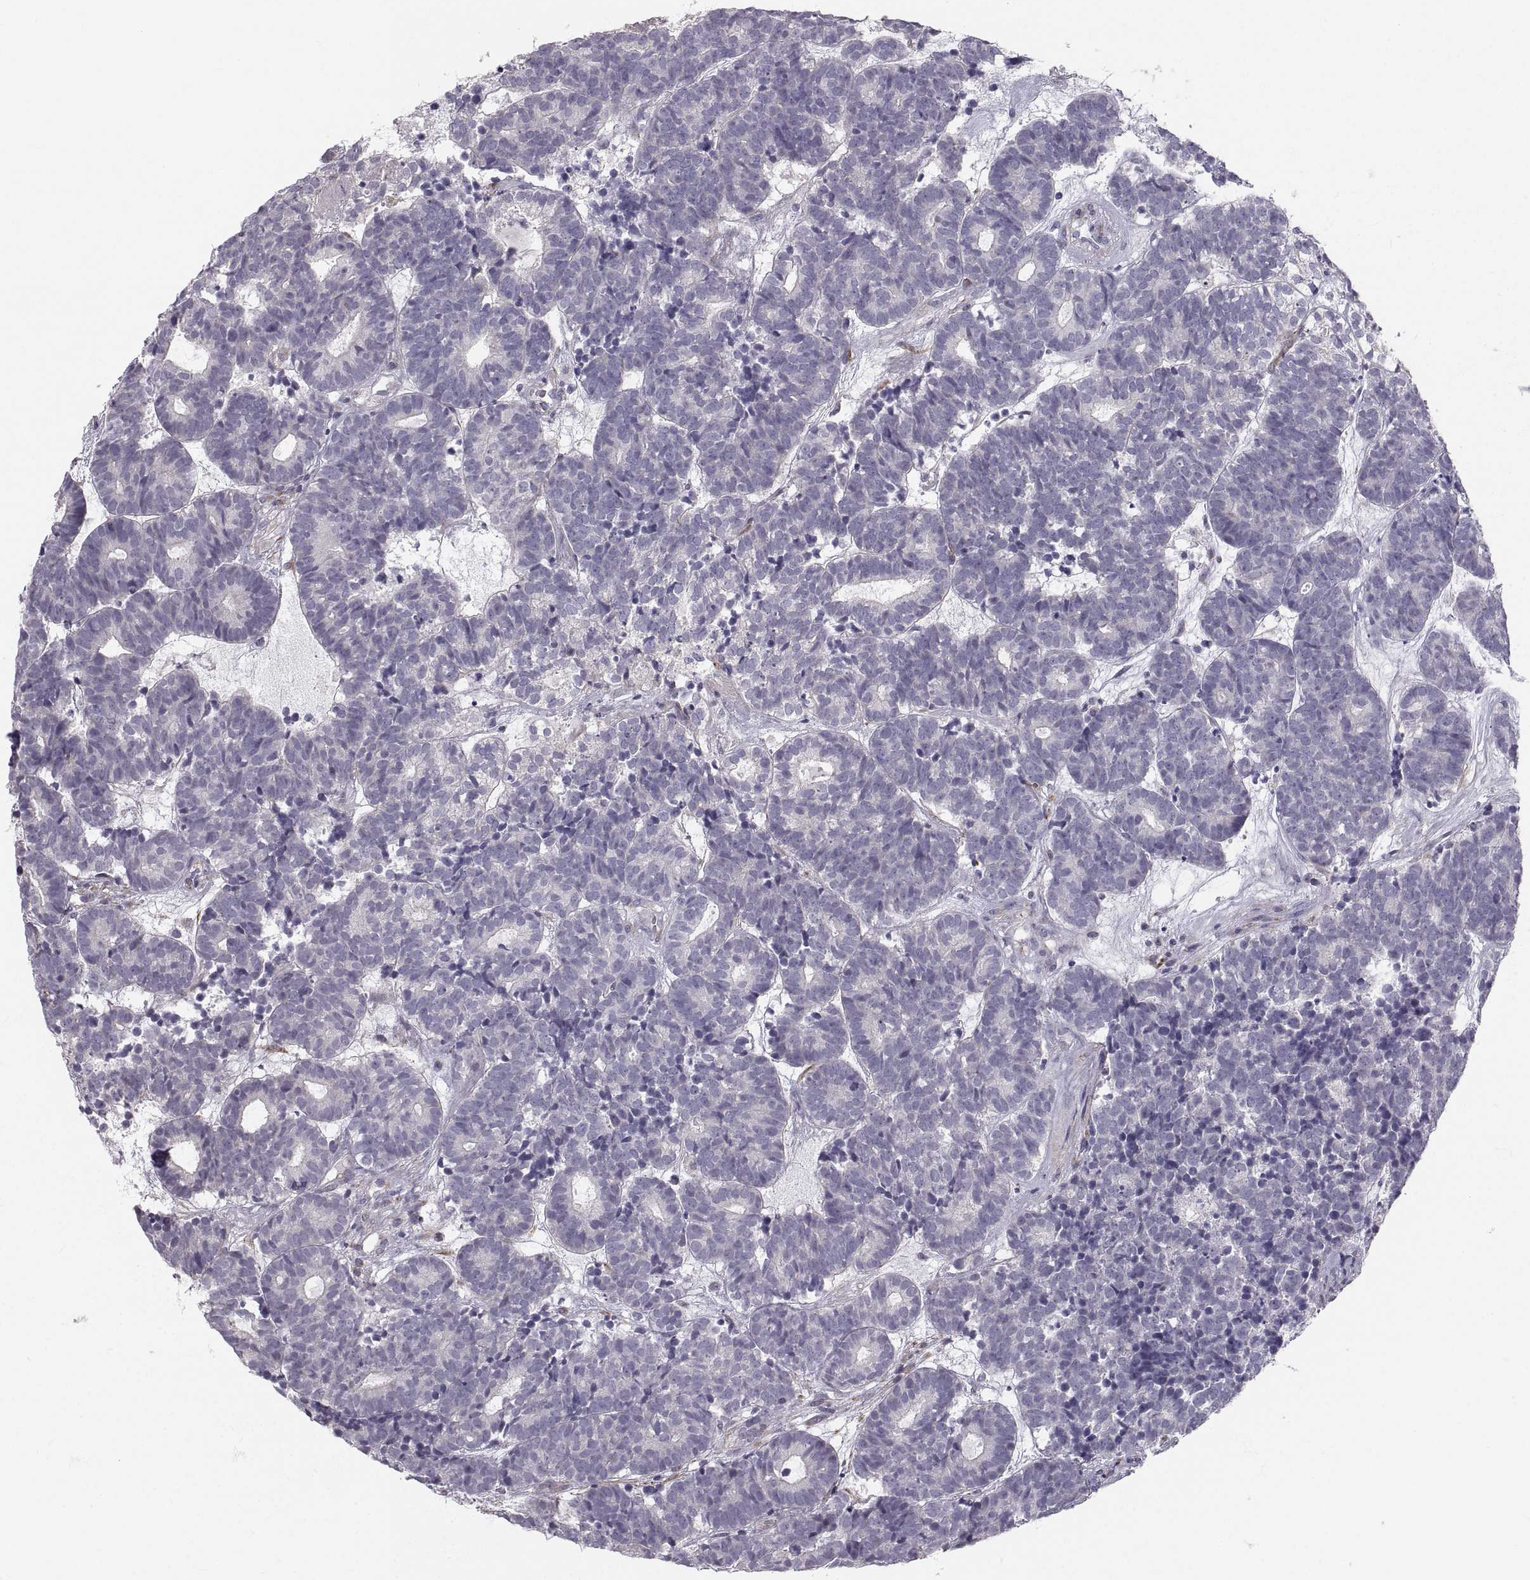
{"staining": {"intensity": "negative", "quantity": "none", "location": "none"}, "tissue": "head and neck cancer", "cell_type": "Tumor cells", "image_type": "cancer", "snomed": [{"axis": "morphology", "description": "Adenocarcinoma, NOS"}, {"axis": "topography", "description": "Head-Neck"}], "caption": "Adenocarcinoma (head and neck) stained for a protein using immunohistochemistry exhibits no expression tumor cells.", "gene": "ZNF185", "patient": {"sex": "female", "age": 81}}